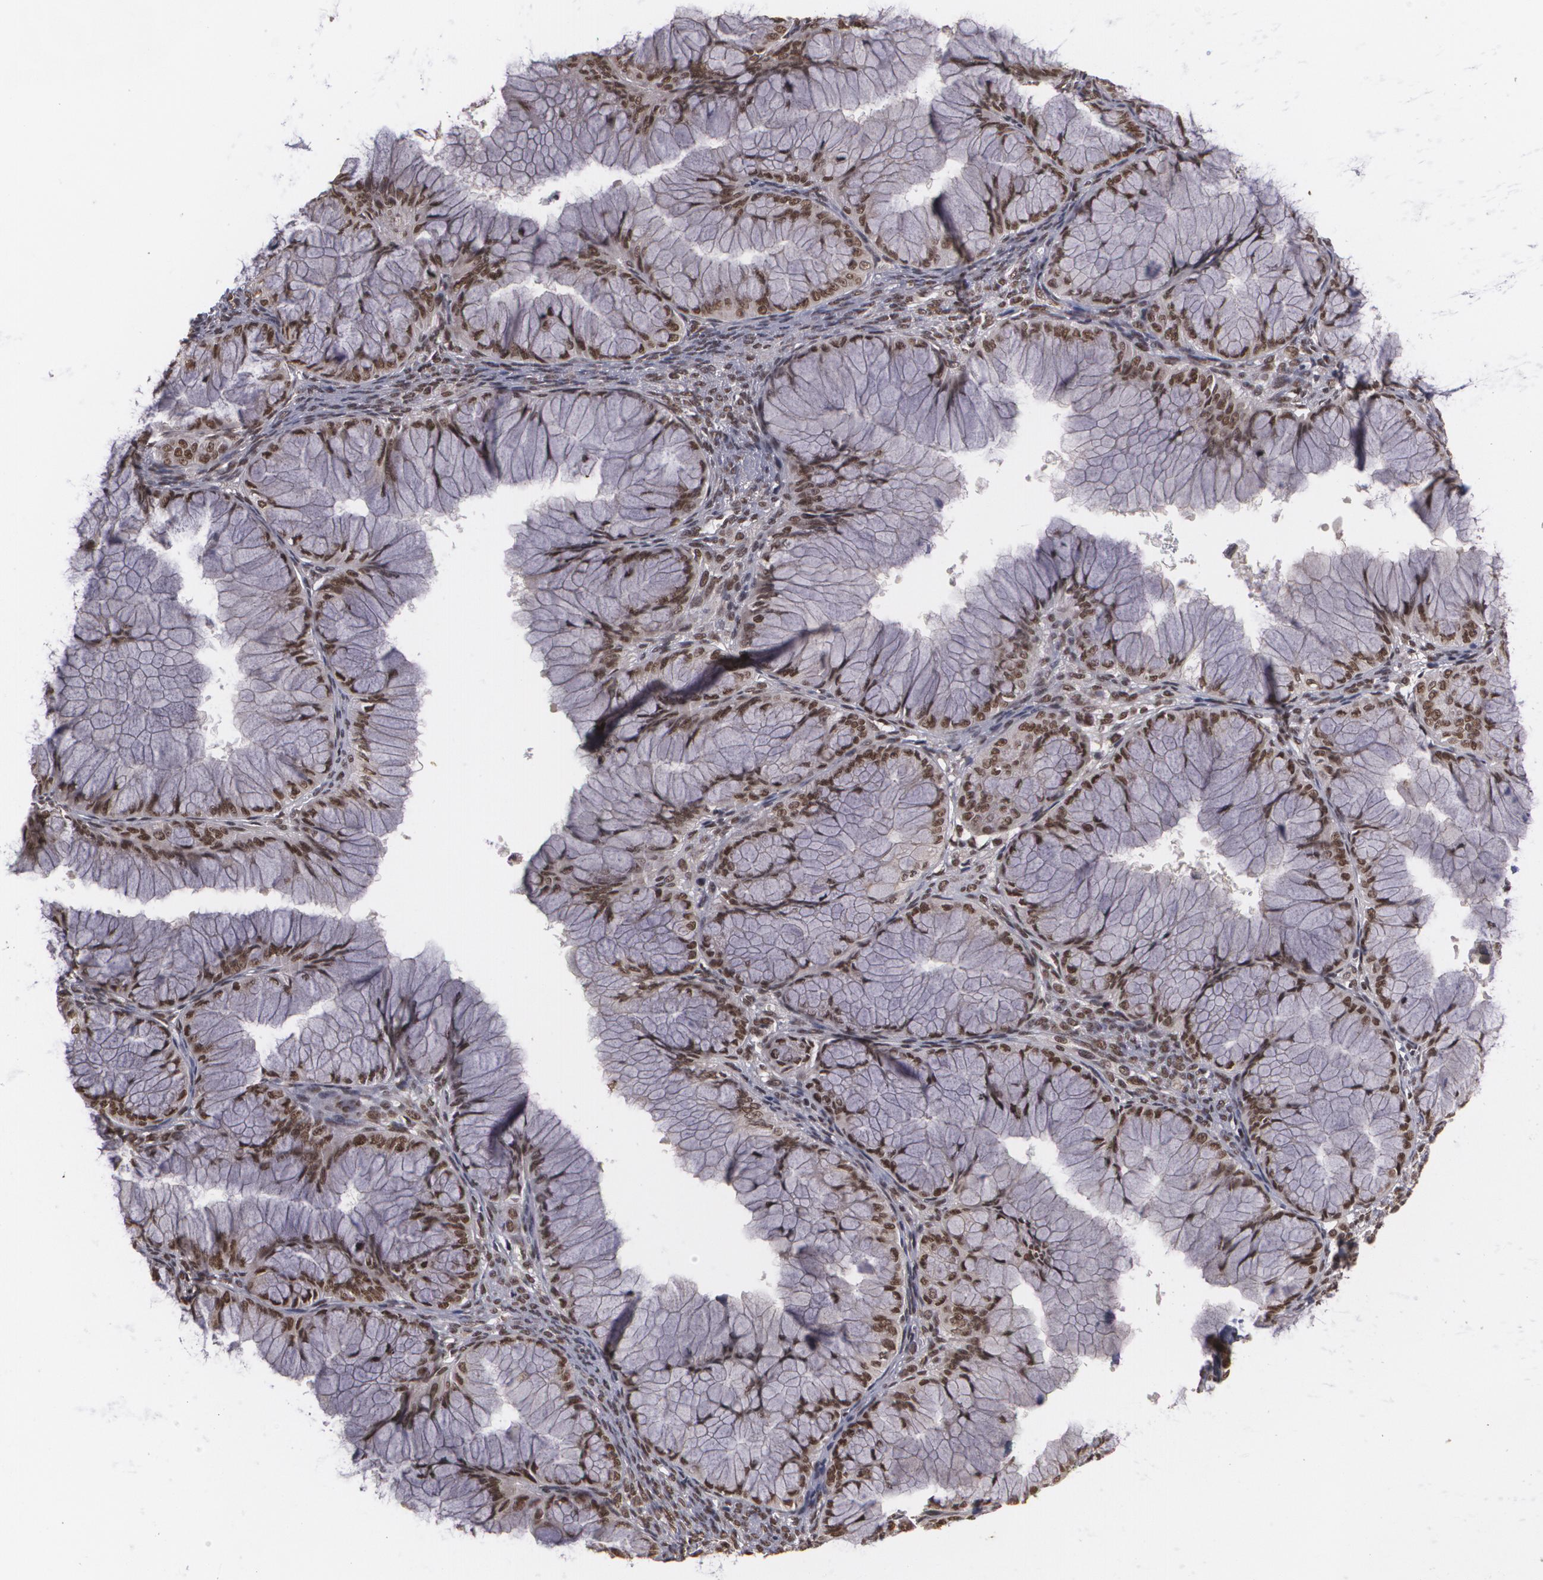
{"staining": {"intensity": "strong", "quantity": ">75%", "location": "nuclear"}, "tissue": "ovarian cancer", "cell_type": "Tumor cells", "image_type": "cancer", "snomed": [{"axis": "morphology", "description": "Cystadenocarcinoma, mucinous, NOS"}, {"axis": "topography", "description": "Ovary"}], "caption": "Protein analysis of ovarian mucinous cystadenocarcinoma tissue shows strong nuclear expression in approximately >75% of tumor cells. (Stains: DAB (3,3'-diaminobenzidine) in brown, nuclei in blue, Microscopy: brightfield microscopy at high magnification).", "gene": "RXRB", "patient": {"sex": "female", "age": 63}}